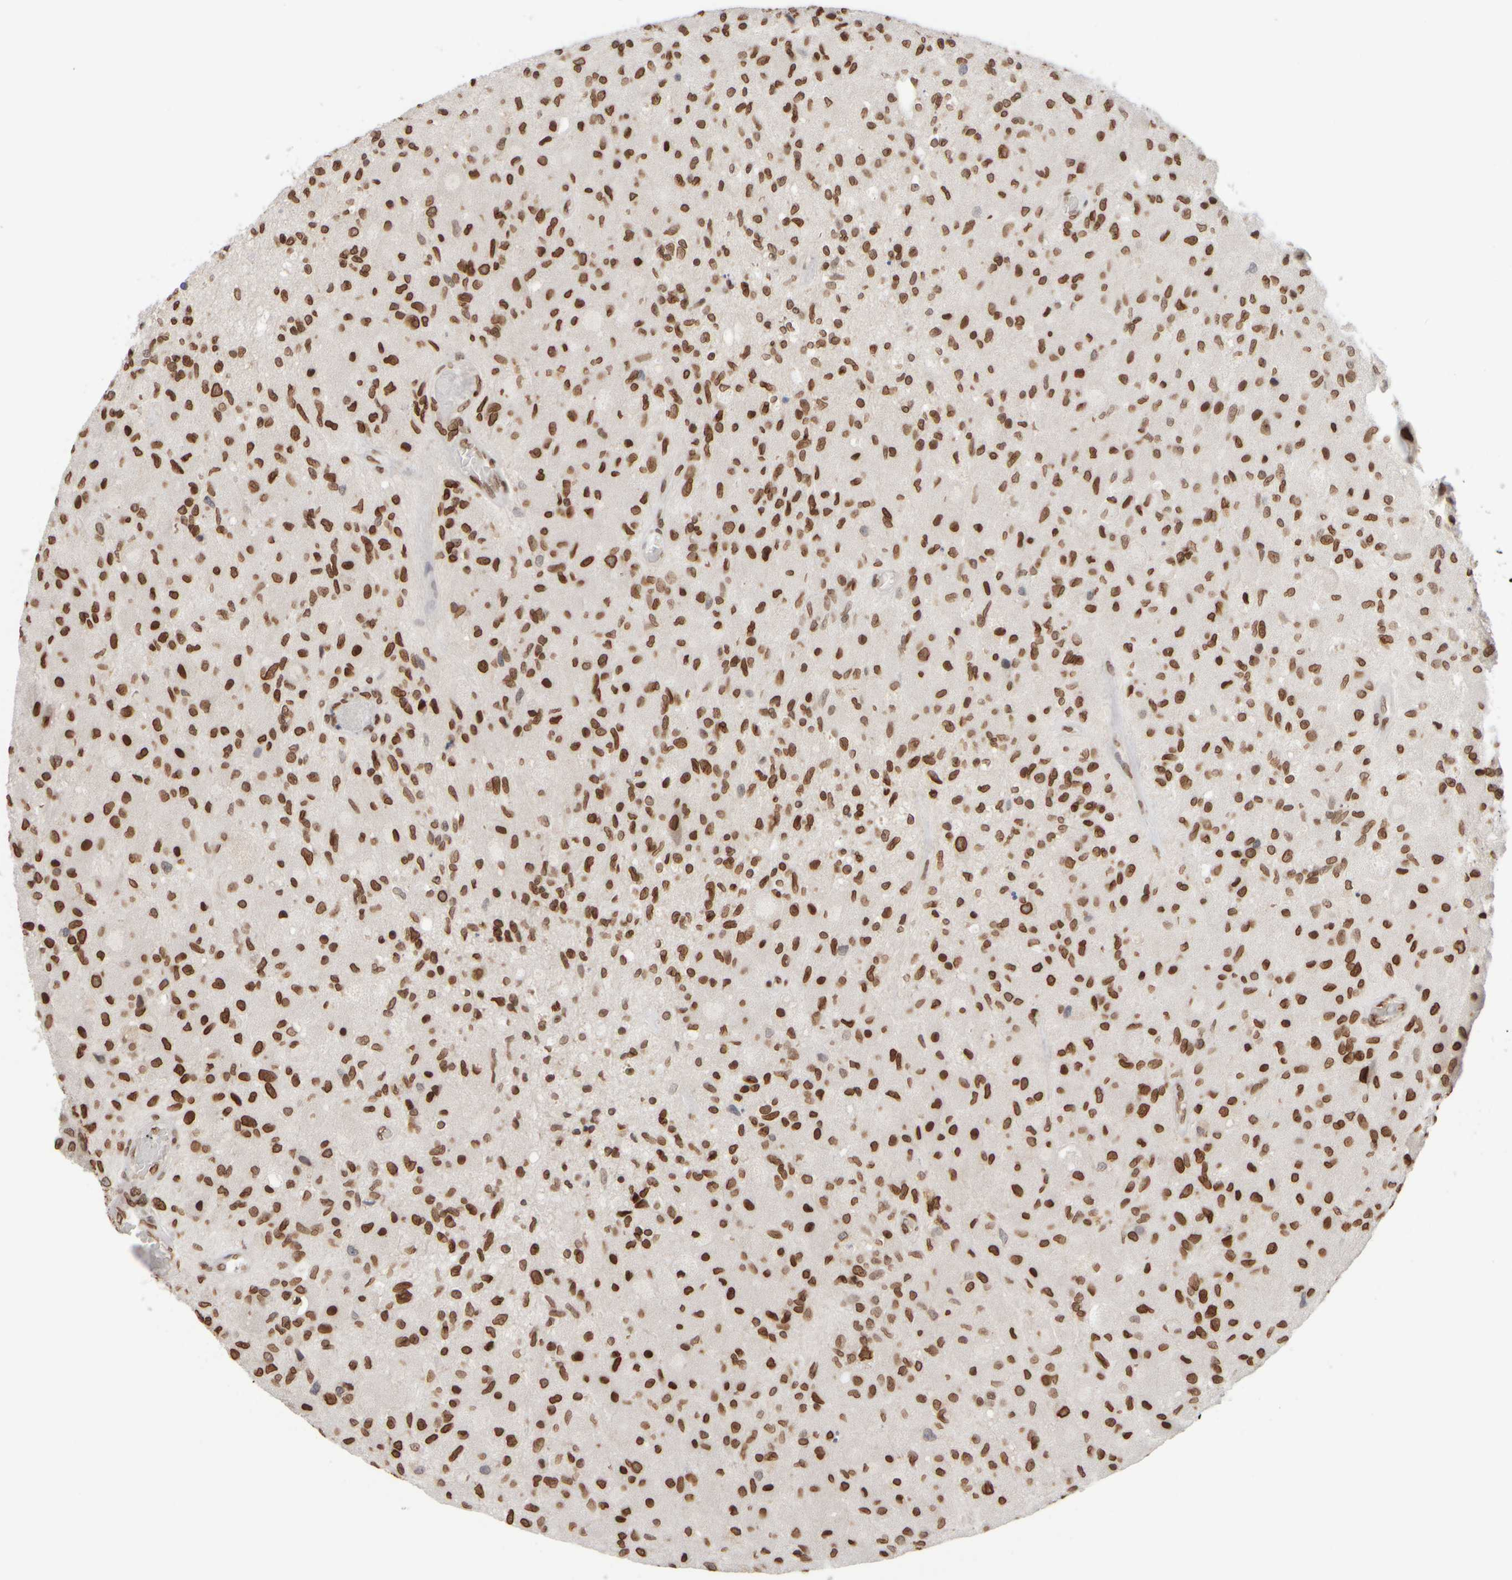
{"staining": {"intensity": "strong", "quantity": ">75%", "location": "cytoplasmic/membranous,nuclear"}, "tissue": "glioma", "cell_type": "Tumor cells", "image_type": "cancer", "snomed": [{"axis": "morphology", "description": "Normal tissue, NOS"}, {"axis": "morphology", "description": "Glioma, malignant, High grade"}, {"axis": "topography", "description": "Cerebral cortex"}], "caption": "Human glioma stained with a brown dye reveals strong cytoplasmic/membranous and nuclear positive positivity in about >75% of tumor cells.", "gene": "ZC3HC1", "patient": {"sex": "male", "age": 77}}